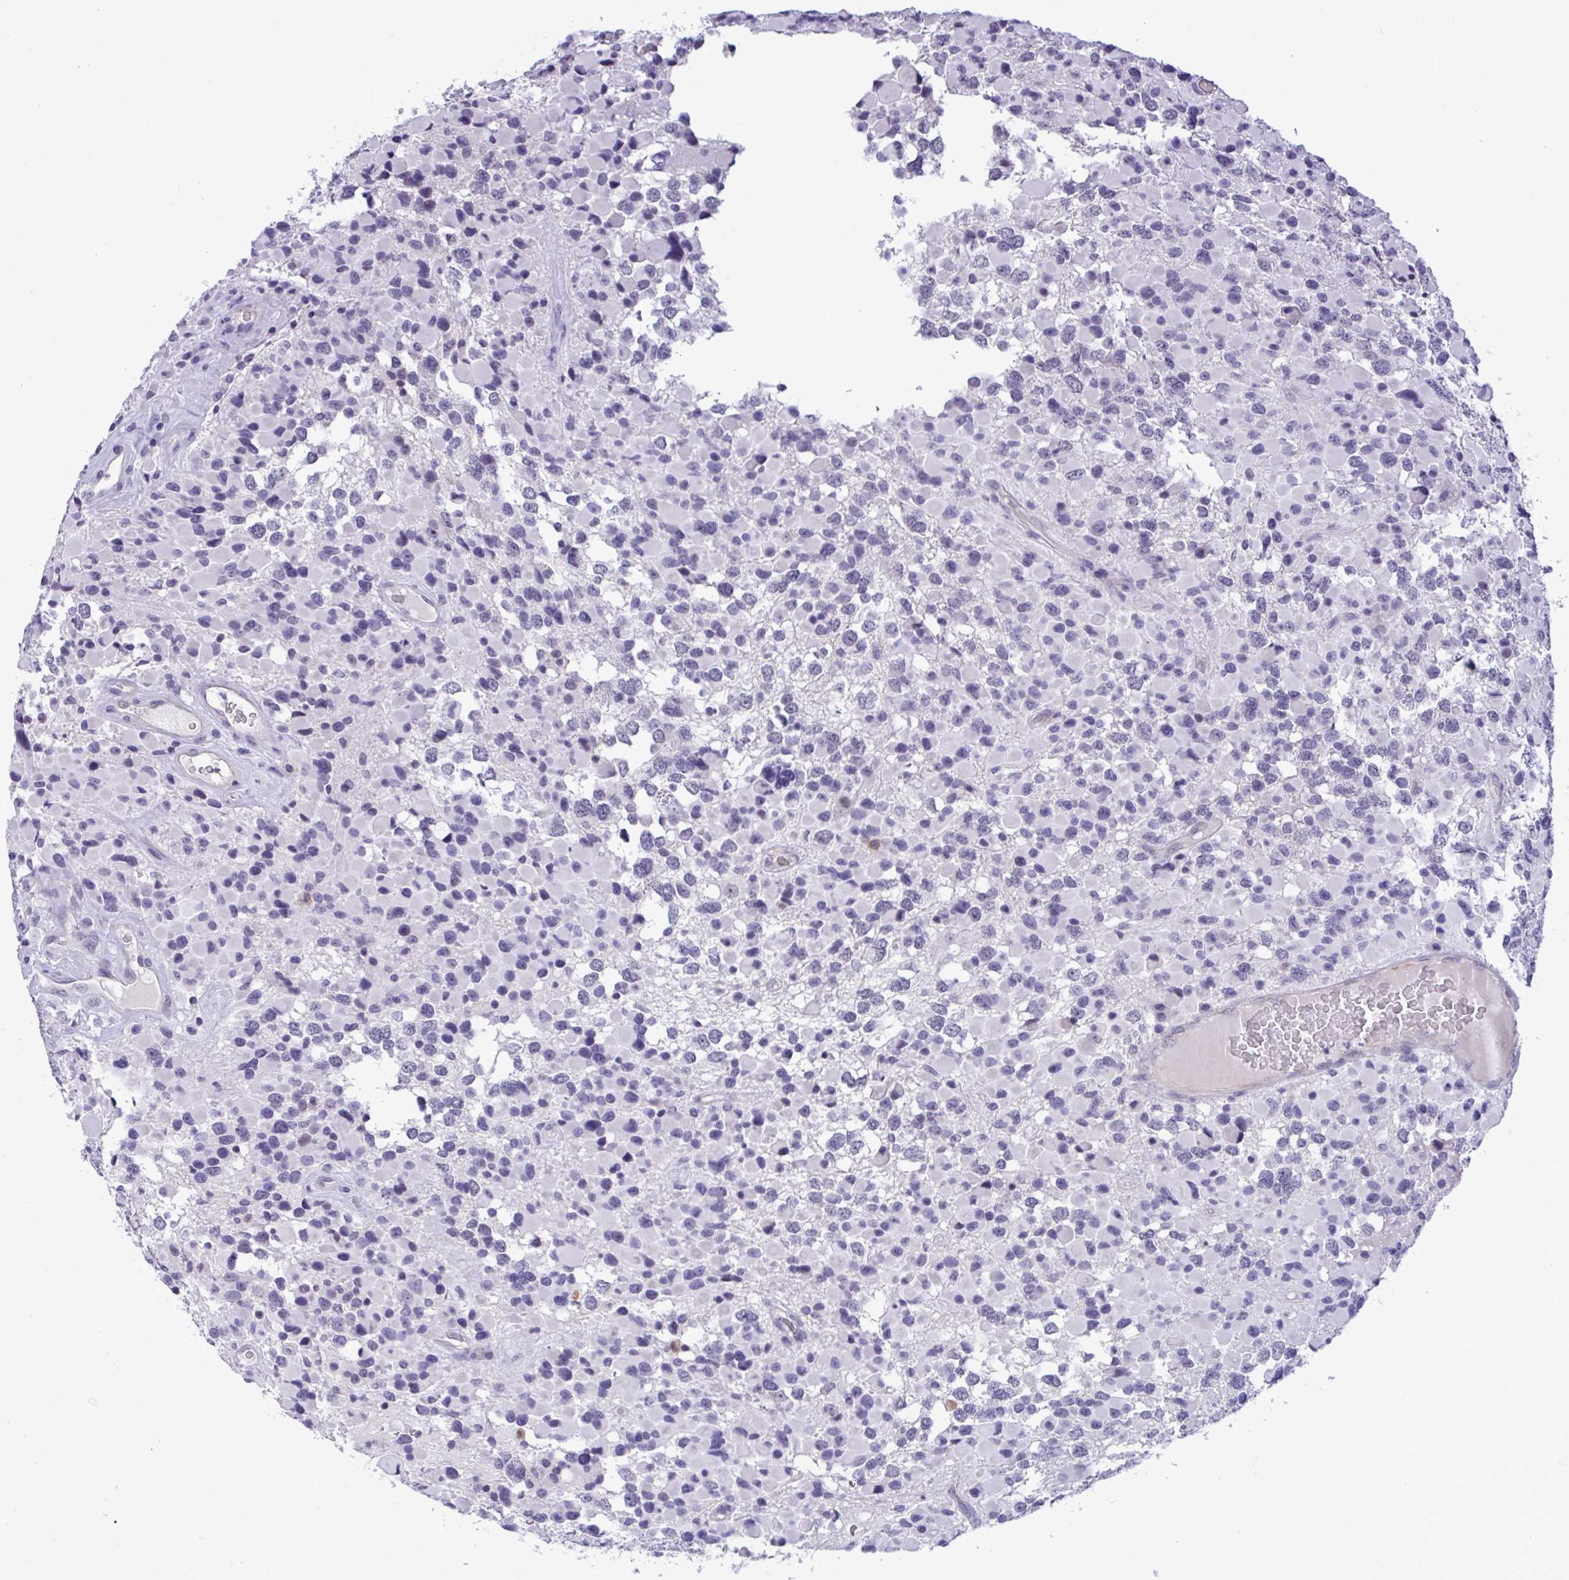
{"staining": {"intensity": "negative", "quantity": "none", "location": "none"}, "tissue": "glioma", "cell_type": "Tumor cells", "image_type": "cancer", "snomed": [{"axis": "morphology", "description": "Glioma, malignant, High grade"}, {"axis": "topography", "description": "Brain"}], "caption": "An immunohistochemistry (IHC) photomicrograph of glioma is shown. There is no staining in tumor cells of glioma.", "gene": "YBX2", "patient": {"sex": "female", "age": 40}}